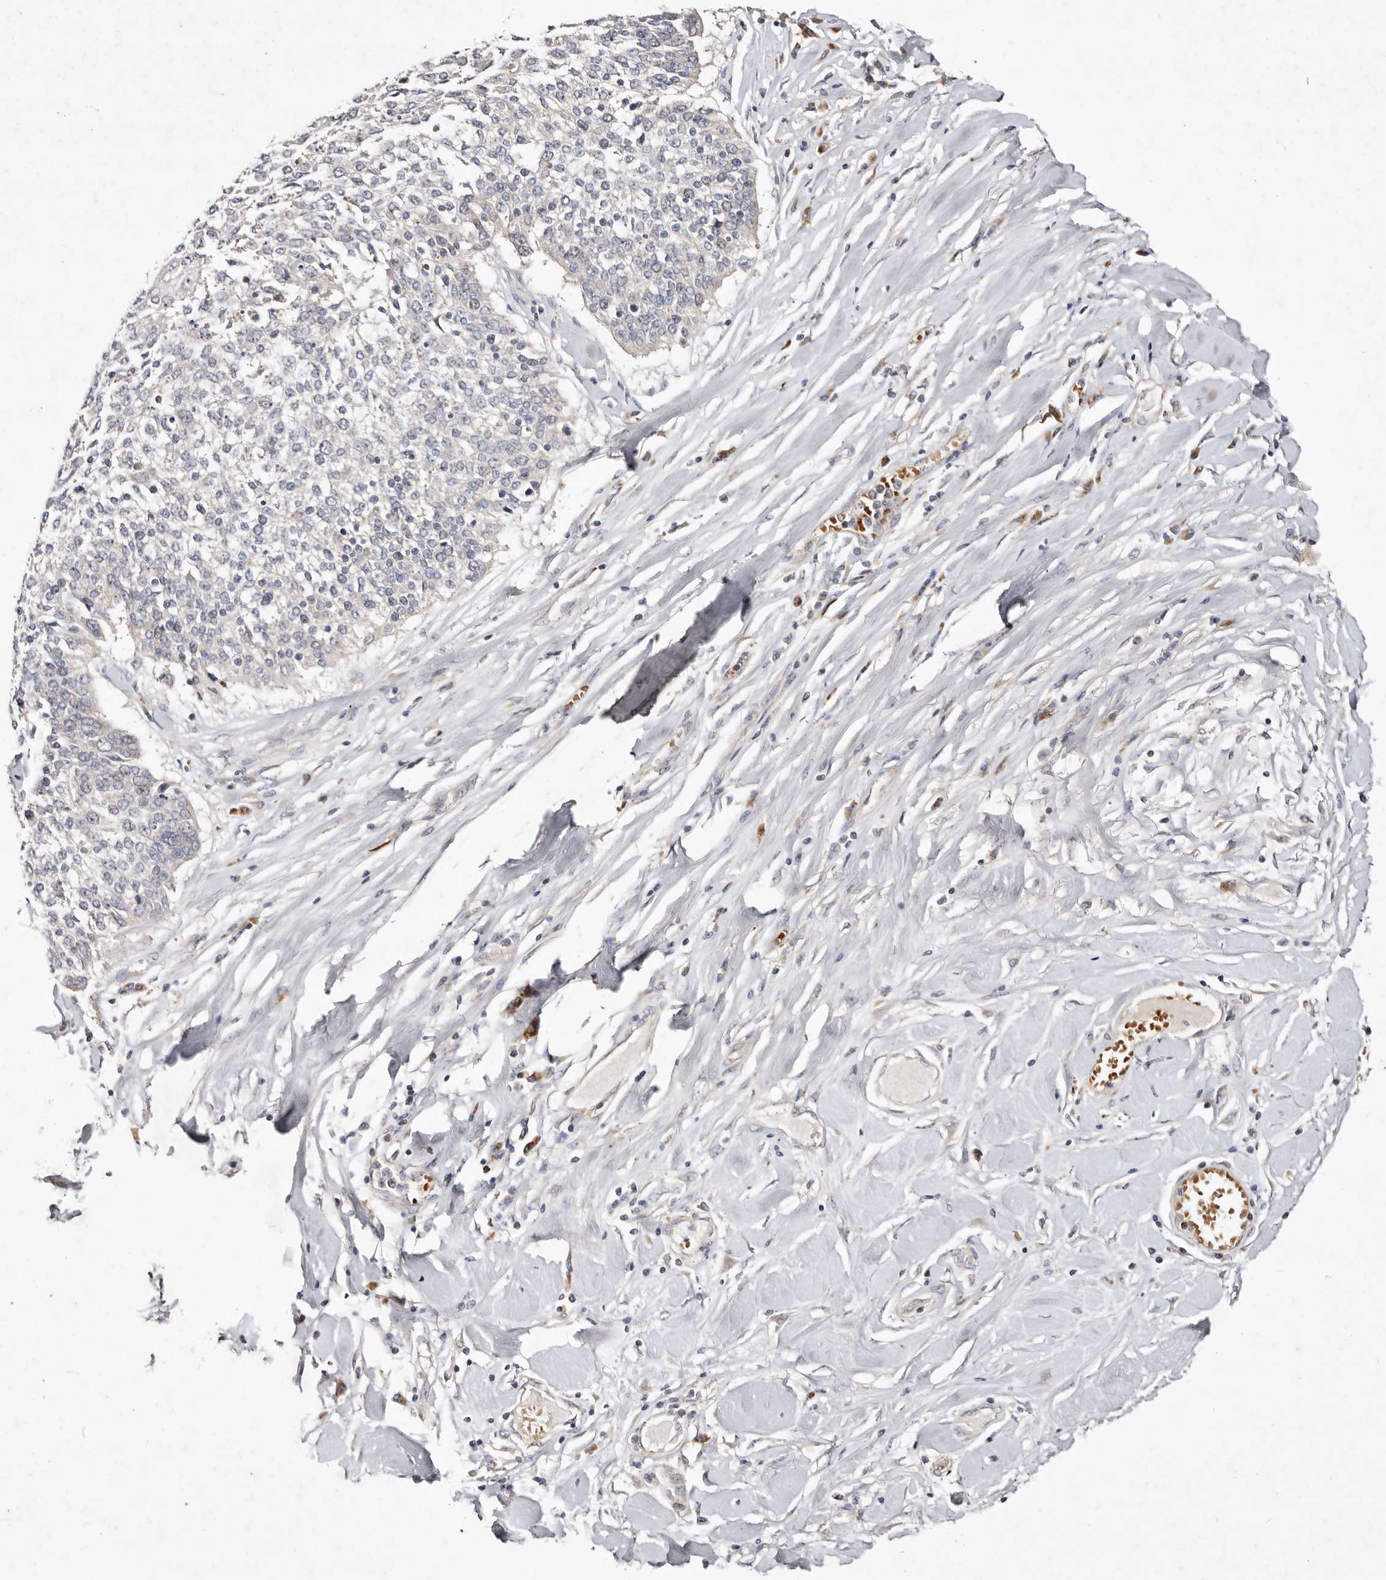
{"staining": {"intensity": "negative", "quantity": "none", "location": "none"}, "tissue": "lung cancer", "cell_type": "Tumor cells", "image_type": "cancer", "snomed": [{"axis": "morphology", "description": "Normal tissue, NOS"}, {"axis": "morphology", "description": "Squamous cell carcinoma, NOS"}, {"axis": "topography", "description": "Cartilage tissue"}, {"axis": "topography", "description": "Bronchus"}, {"axis": "topography", "description": "Lung"}, {"axis": "topography", "description": "Peripheral nerve tissue"}], "caption": "This is a image of immunohistochemistry (IHC) staining of lung cancer, which shows no positivity in tumor cells.", "gene": "SLC25A20", "patient": {"sex": "female", "age": 49}}